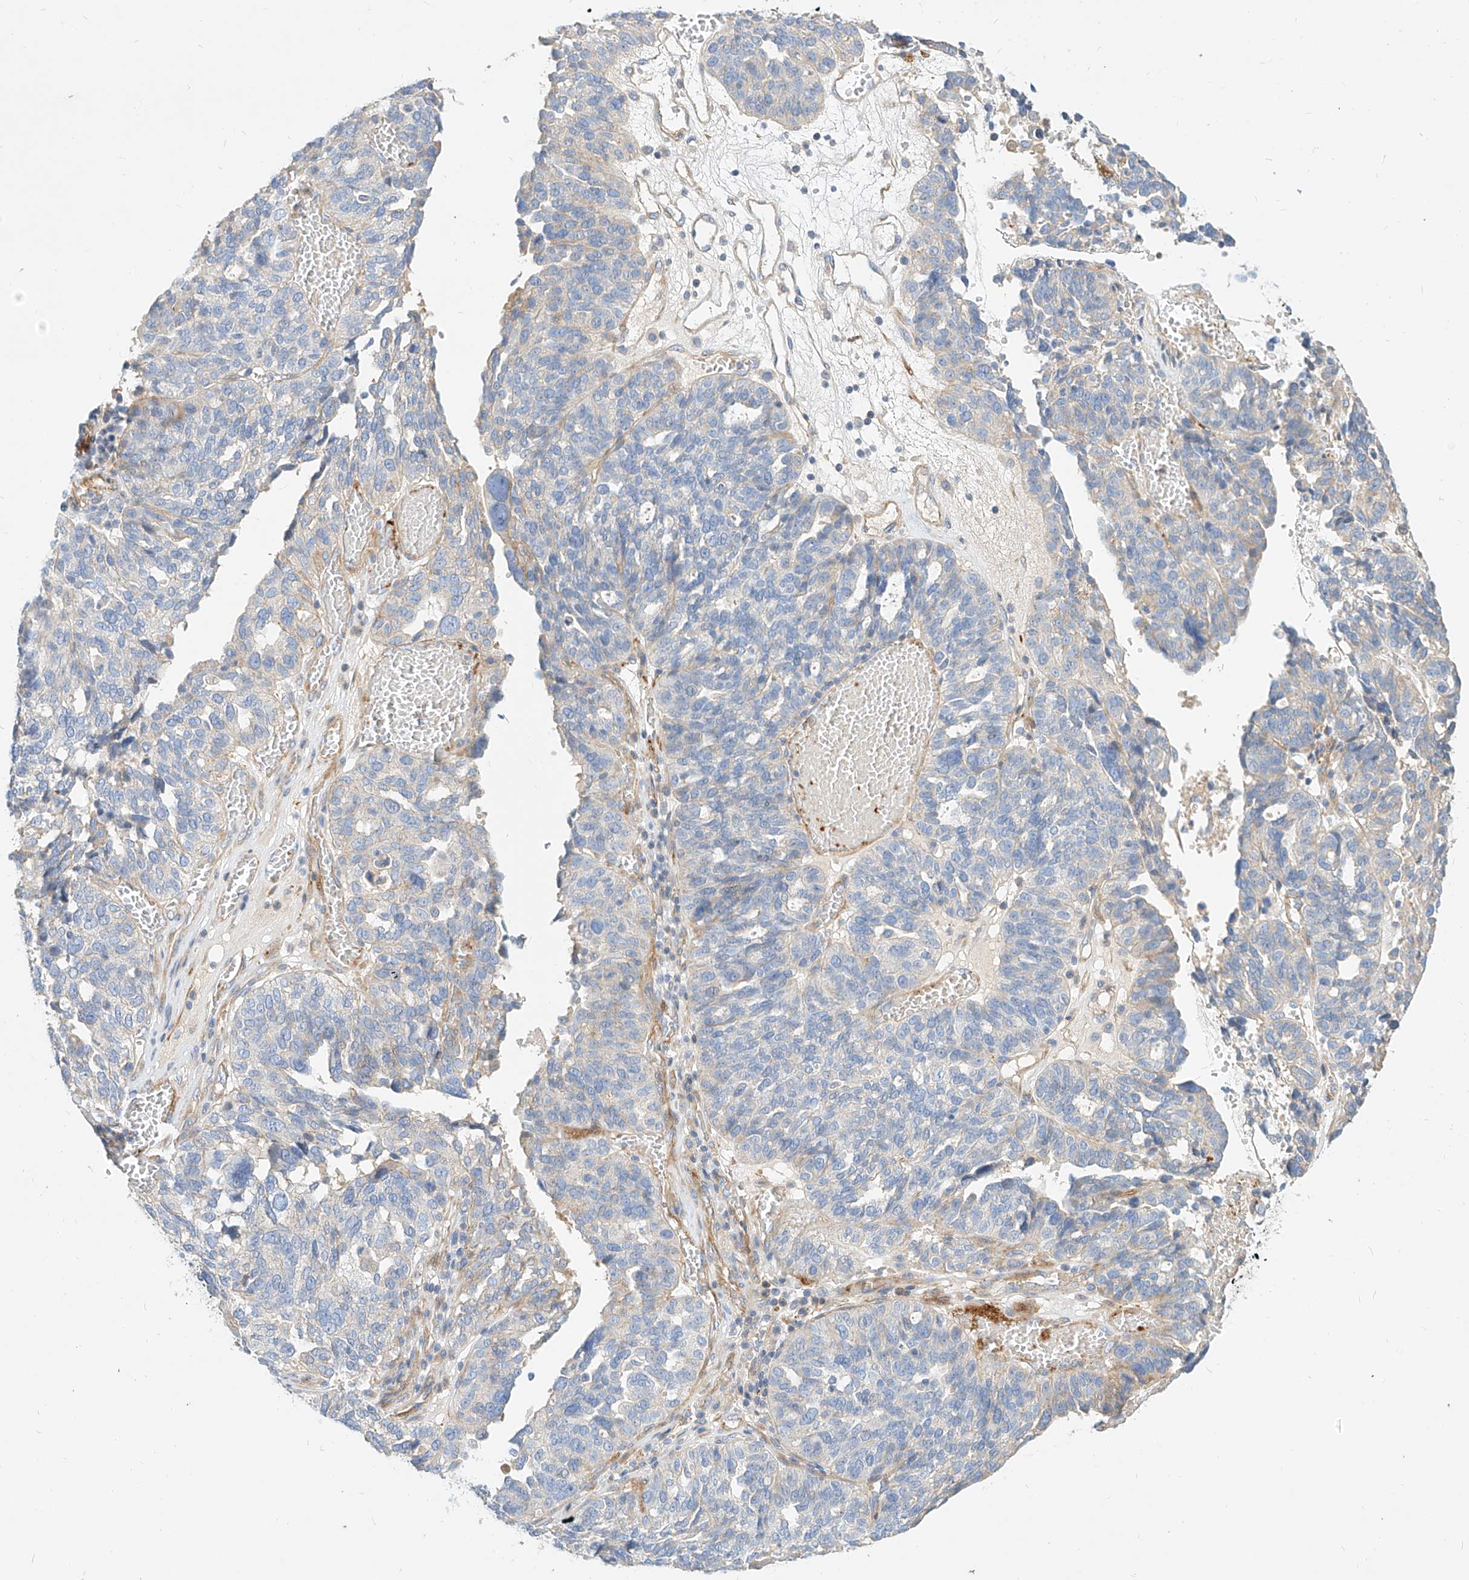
{"staining": {"intensity": "negative", "quantity": "none", "location": "none"}, "tissue": "ovarian cancer", "cell_type": "Tumor cells", "image_type": "cancer", "snomed": [{"axis": "morphology", "description": "Cystadenocarcinoma, serous, NOS"}, {"axis": "topography", "description": "Ovary"}], "caption": "IHC image of neoplastic tissue: serous cystadenocarcinoma (ovarian) stained with DAB shows no significant protein staining in tumor cells.", "gene": "KCNH5", "patient": {"sex": "female", "age": 59}}